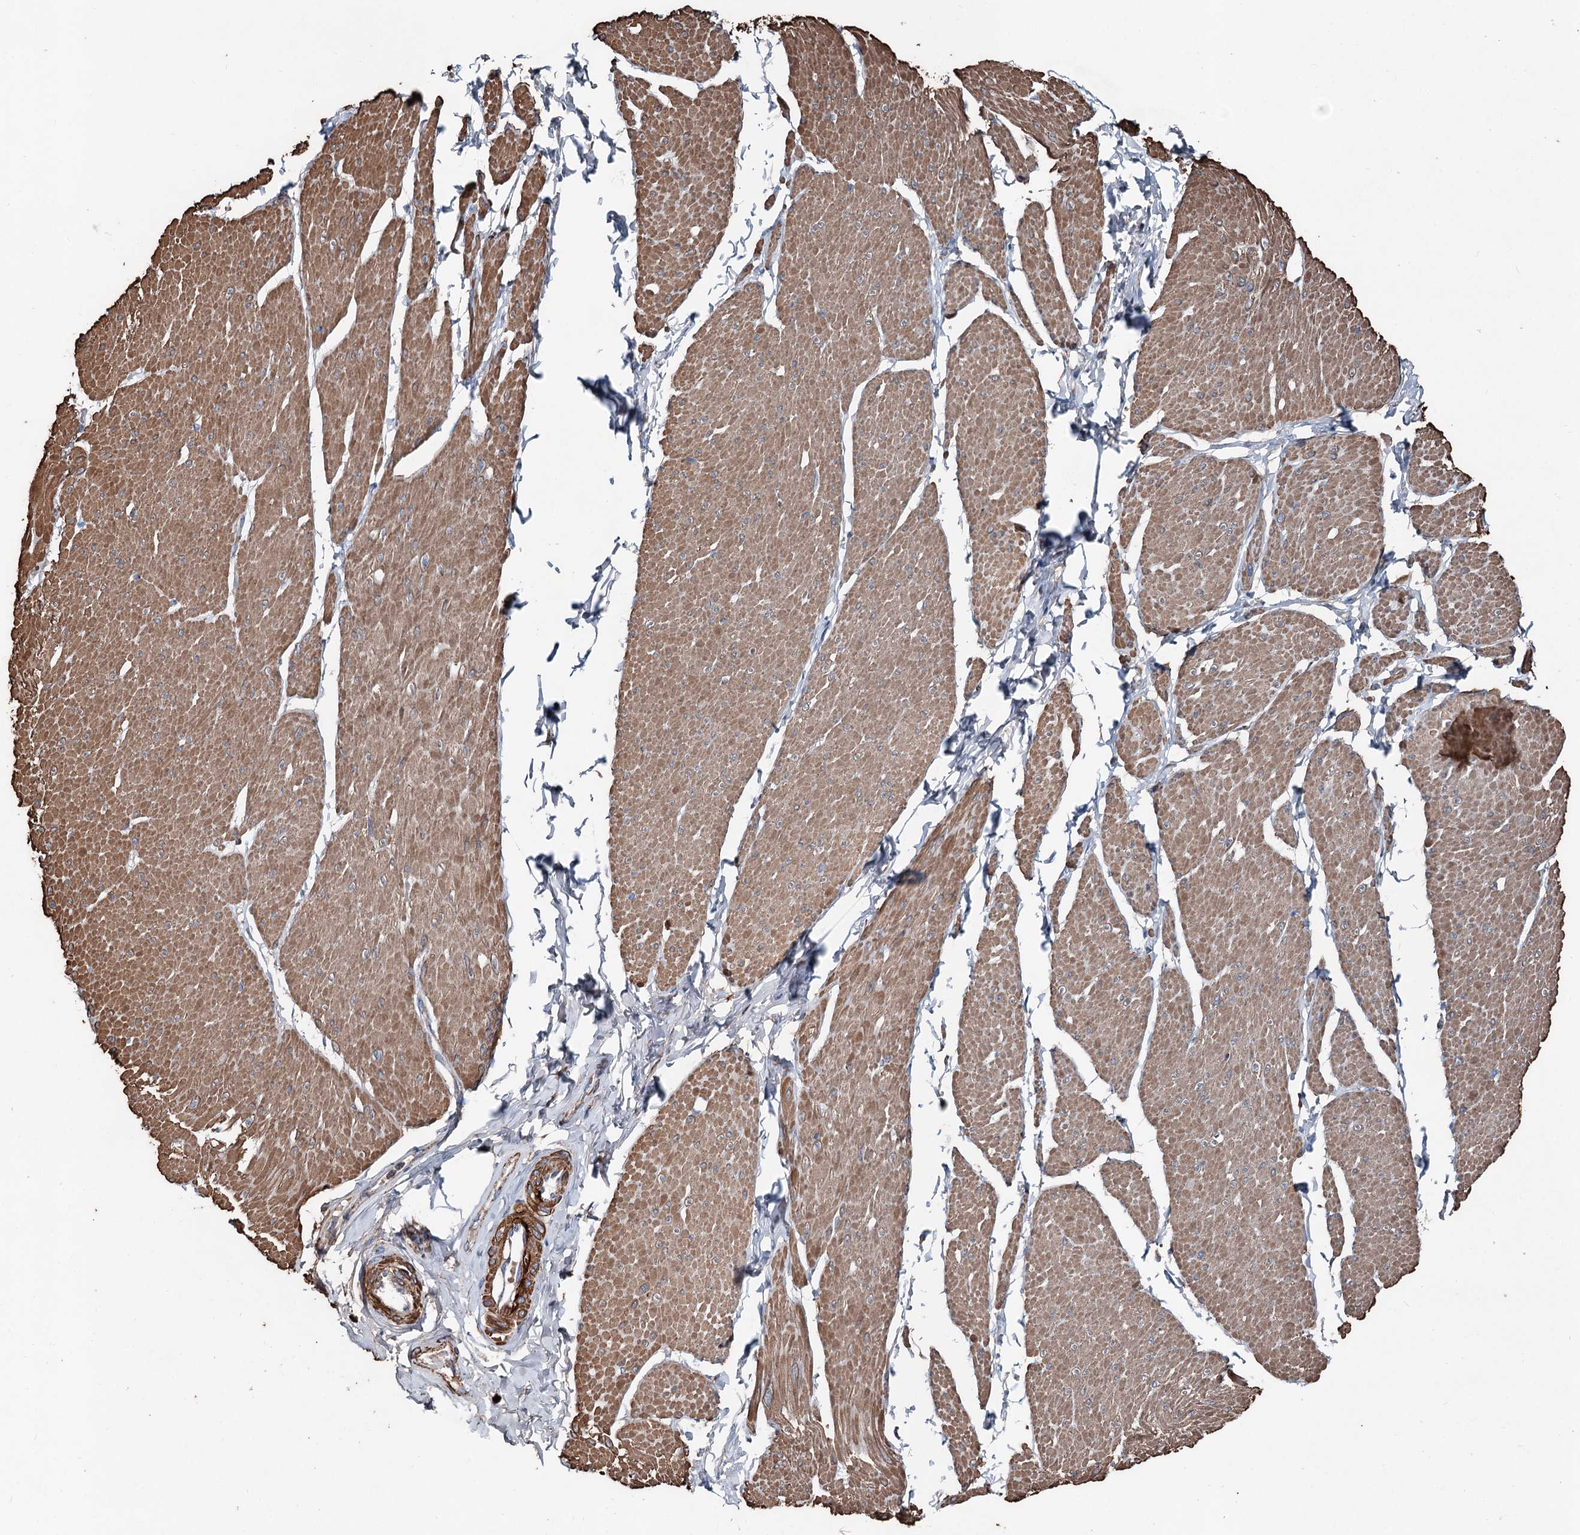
{"staining": {"intensity": "moderate", "quantity": ">75%", "location": "cytoplasmic/membranous"}, "tissue": "smooth muscle", "cell_type": "Smooth muscle cells", "image_type": "normal", "snomed": [{"axis": "morphology", "description": "Urothelial carcinoma, High grade"}, {"axis": "topography", "description": "Urinary bladder"}], "caption": "Immunohistochemical staining of benign human smooth muscle shows >75% levels of moderate cytoplasmic/membranous protein staining in about >75% of smooth muscle cells. (brown staining indicates protein expression, while blue staining denotes nuclei).", "gene": "DDIAS", "patient": {"sex": "male", "age": 46}}